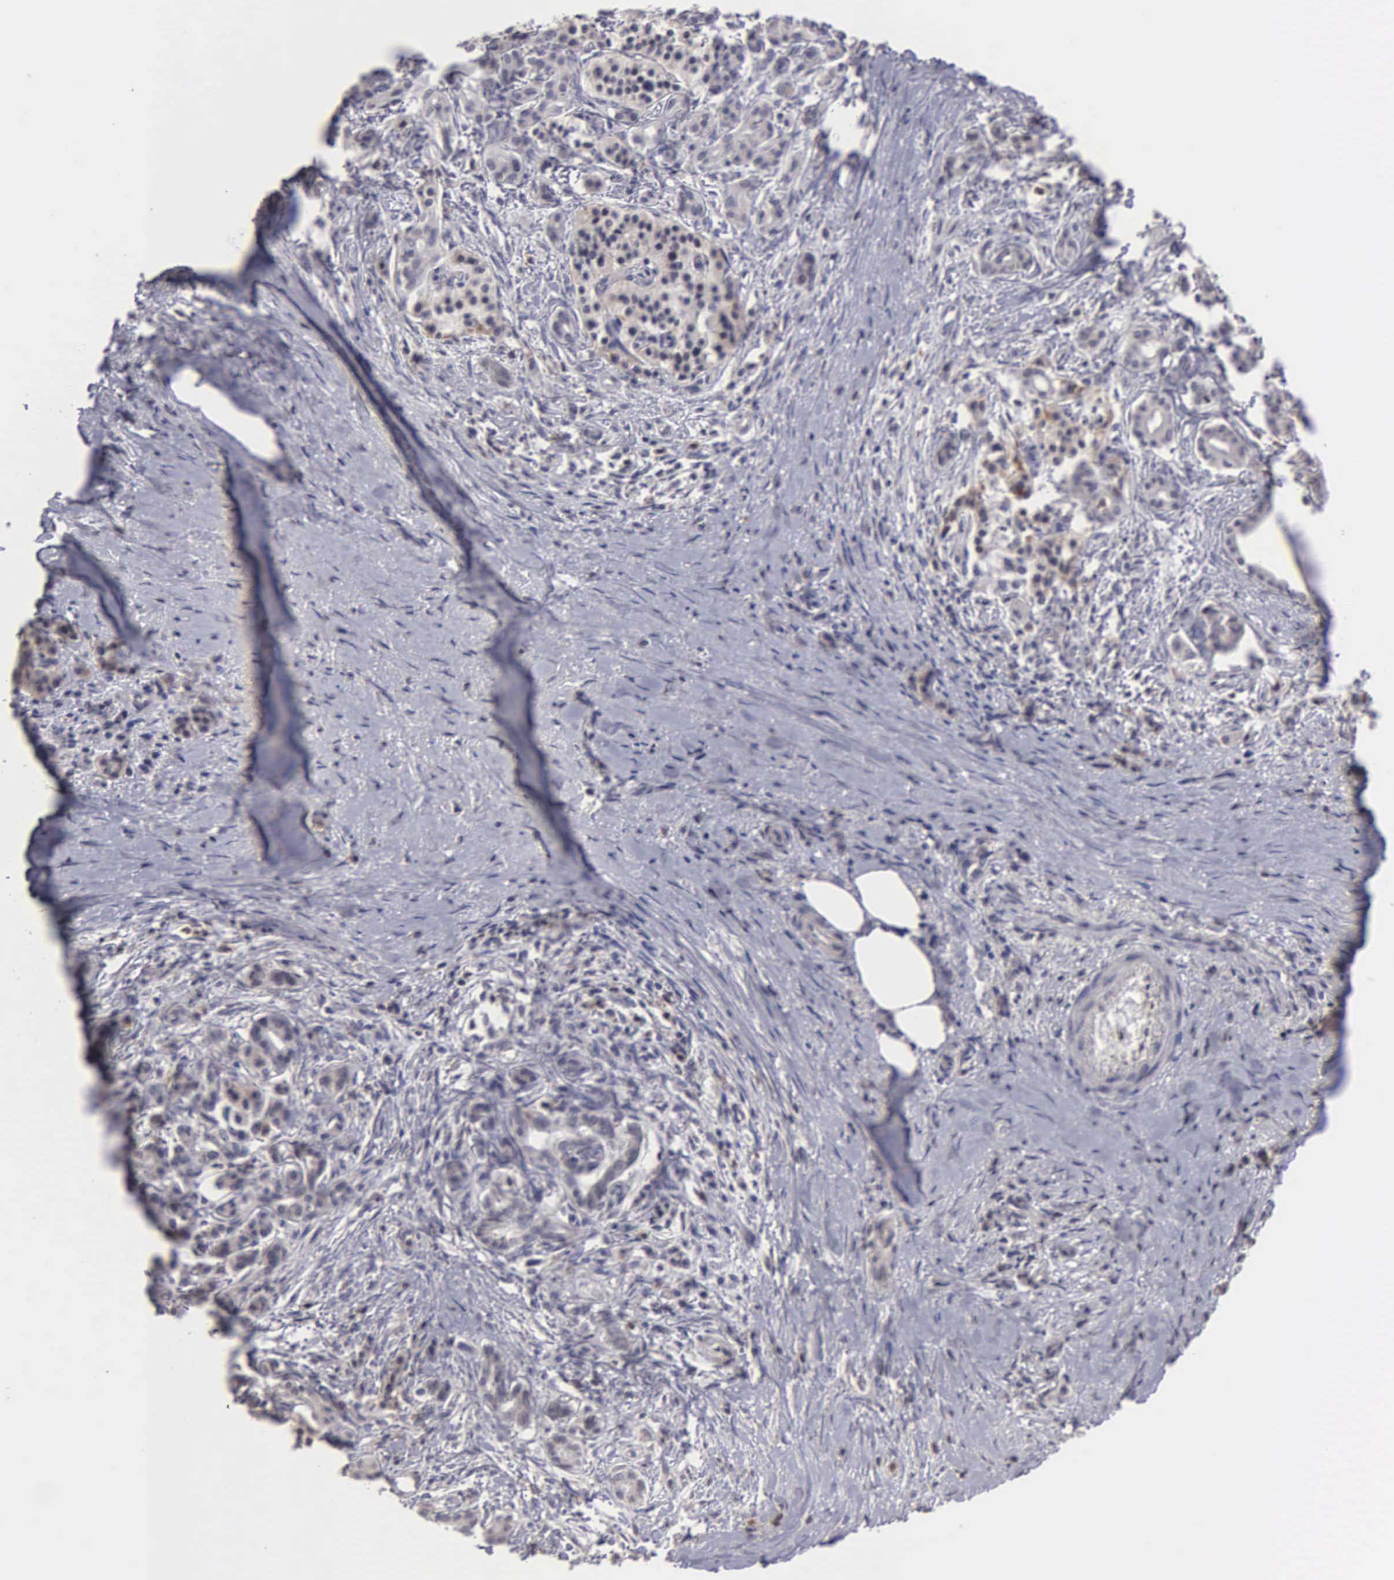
{"staining": {"intensity": "weak", "quantity": "25%-75%", "location": "cytoplasmic/membranous"}, "tissue": "pancreatic cancer", "cell_type": "Tumor cells", "image_type": "cancer", "snomed": [{"axis": "morphology", "description": "Adenocarcinoma, NOS"}, {"axis": "topography", "description": "Pancreas"}], "caption": "This is a photomicrograph of IHC staining of adenocarcinoma (pancreatic), which shows weak expression in the cytoplasmic/membranous of tumor cells.", "gene": "BRD1", "patient": {"sex": "male", "age": 59}}